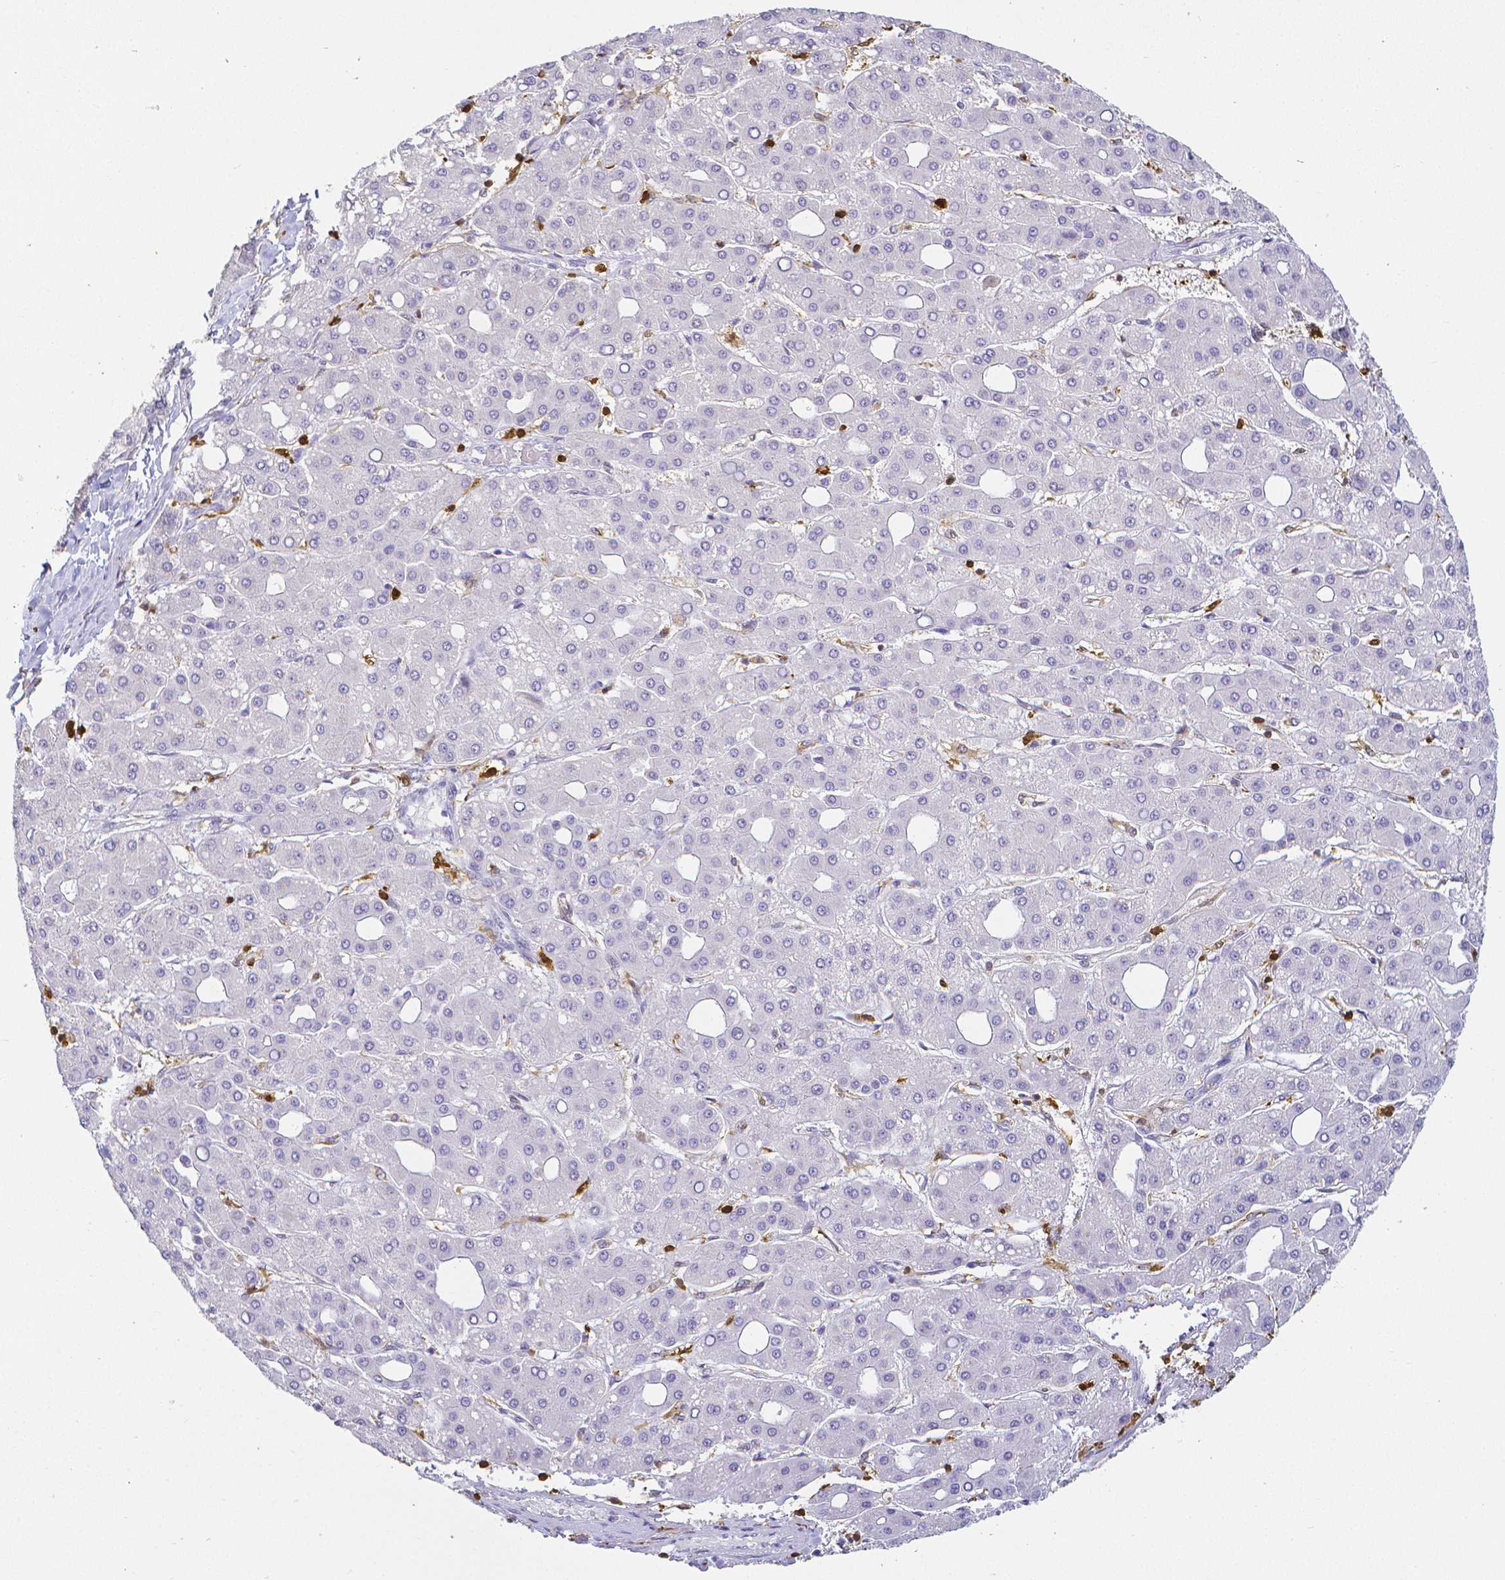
{"staining": {"intensity": "negative", "quantity": "none", "location": "none"}, "tissue": "liver cancer", "cell_type": "Tumor cells", "image_type": "cancer", "snomed": [{"axis": "morphology", "description": "Carcinoma, Hepatocellular, NOS"}, {"axis": "topography", "description": "Liver"}], "caption": "High magnification brightfield microscopy of liver hepatocellular carcinoma stained with DAB (3,3'-diaminobenzidine) (brown) and counterstained with hematoxylin (blue): tumor cells show no significant expression.", "gene": "COTL1", "patient": {"sex": "male", "age": 65}}